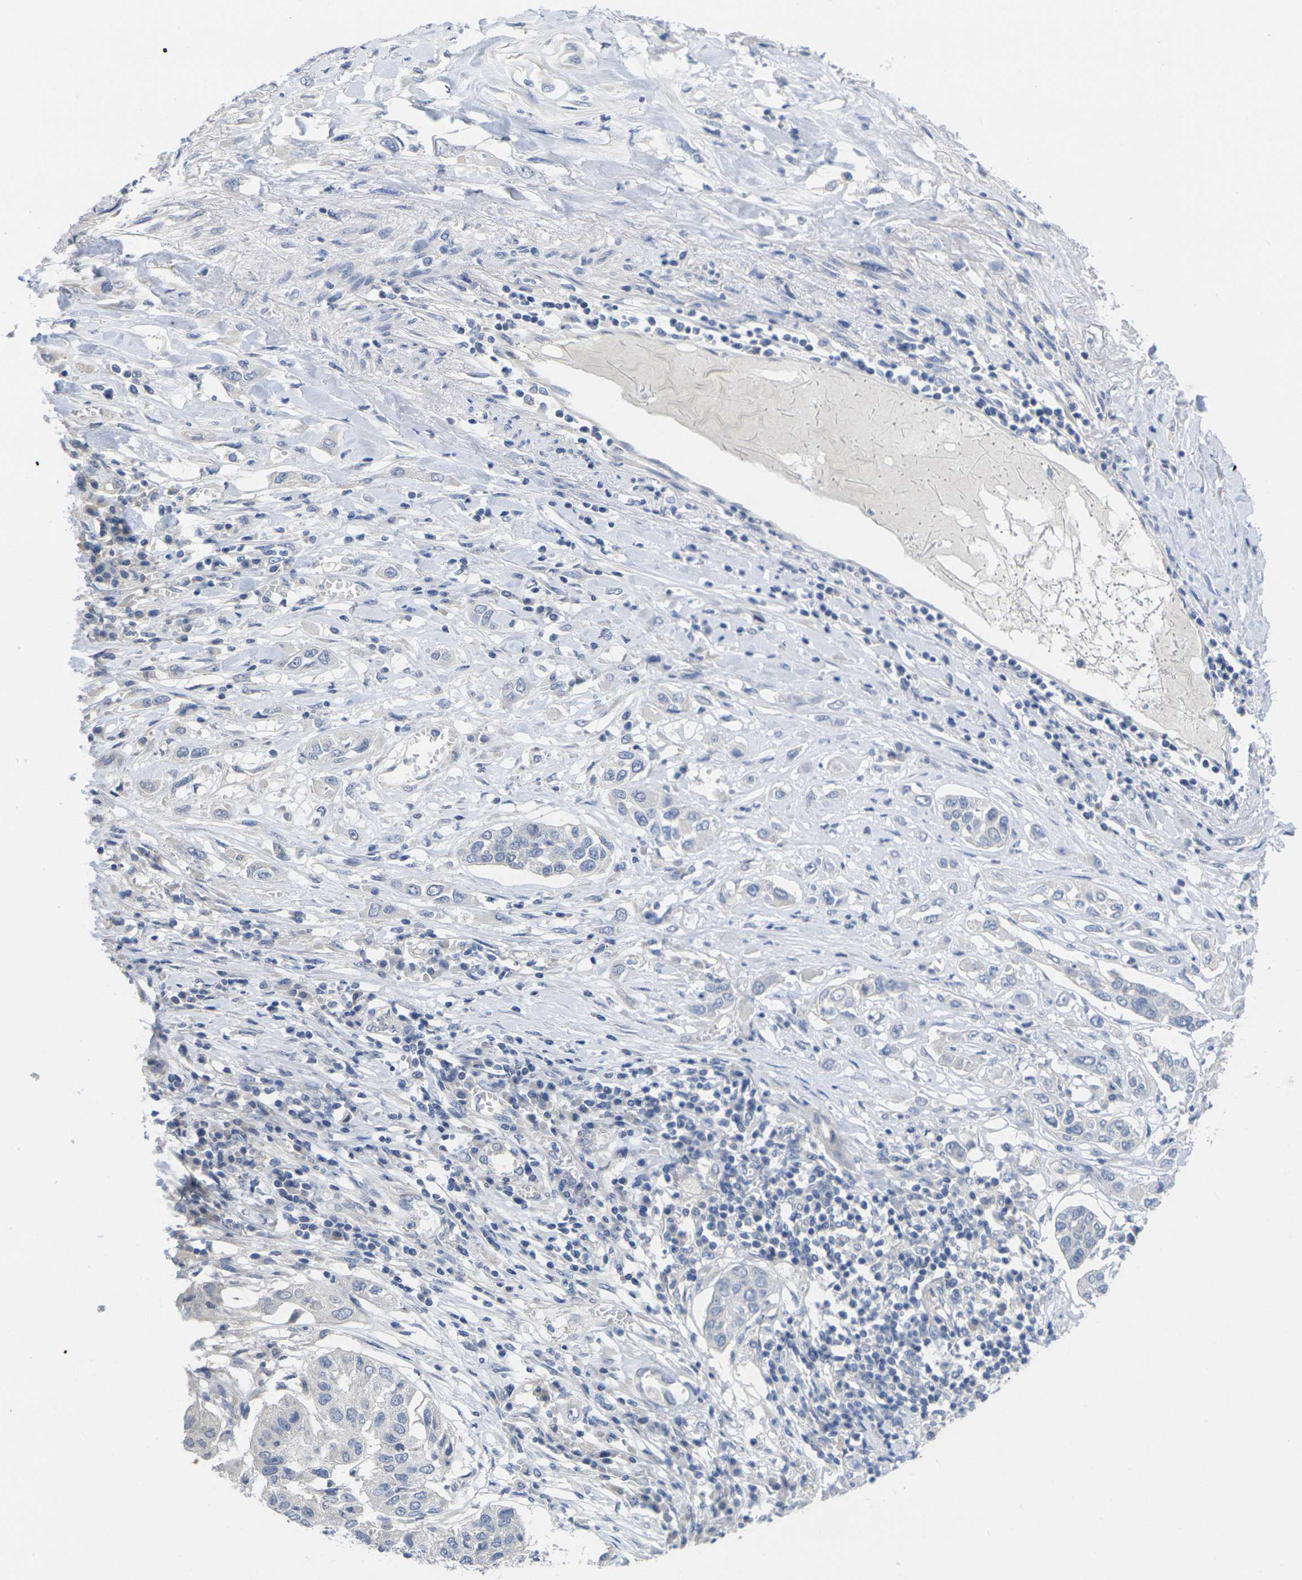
{"staining": {"intensity": "negative", "quantity": "none", "location": "none"}, "tissue": "lung cancer", "cell_type": "Tumor cells", "image_type": "cancer", "snomed": [{"axis": "morphology", "description": "Squamous cell carcinoma, NOS"}, {"axis": "topography", "description": "Lung"}], "caption": "There is no significant positivity in tumor cells of lung cancer.", "gene": "TNNI3", "patient": {"sex": "male", "age": 71}}